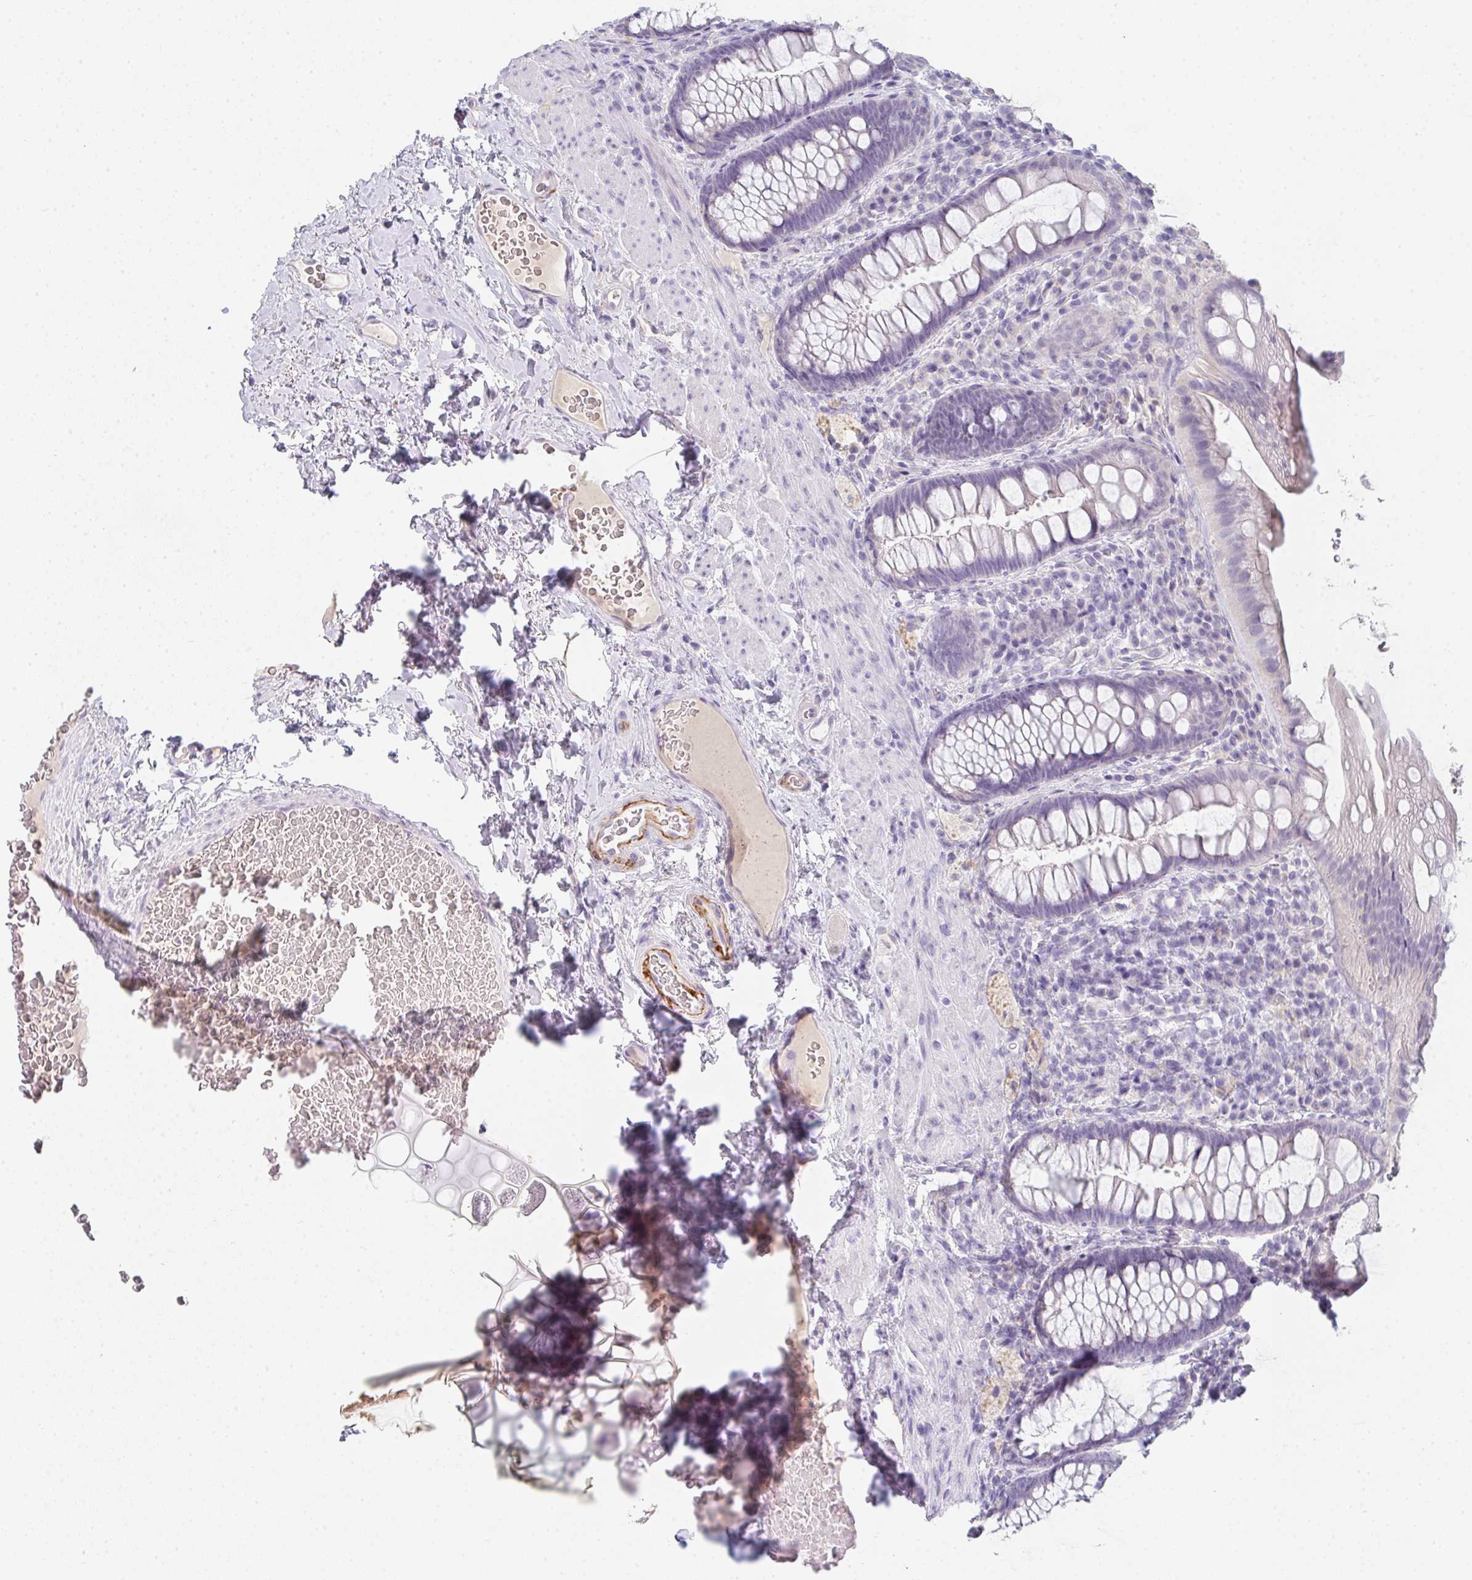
{"staining": {"intensity": "negative", "quantity": "none", "location": "none"}, "tissue": "rectum", "cell_type": "Glandular cells", "image_type": "normal", "snomed": [{"axis": "morphology", "description": "Normal tissue, NOS"}, {"axis": "topography", "description": "Rectum"}], "caption": "Immunohistochemical staining of normal human rectum exhibits no significant positivity in glandular cells. (Brightfield microscopy of DAB immunohistochemistry (IHC) at high magnification).", "gene": "C1QTNF8", "patient": {"sex": "female", "age": 69}}